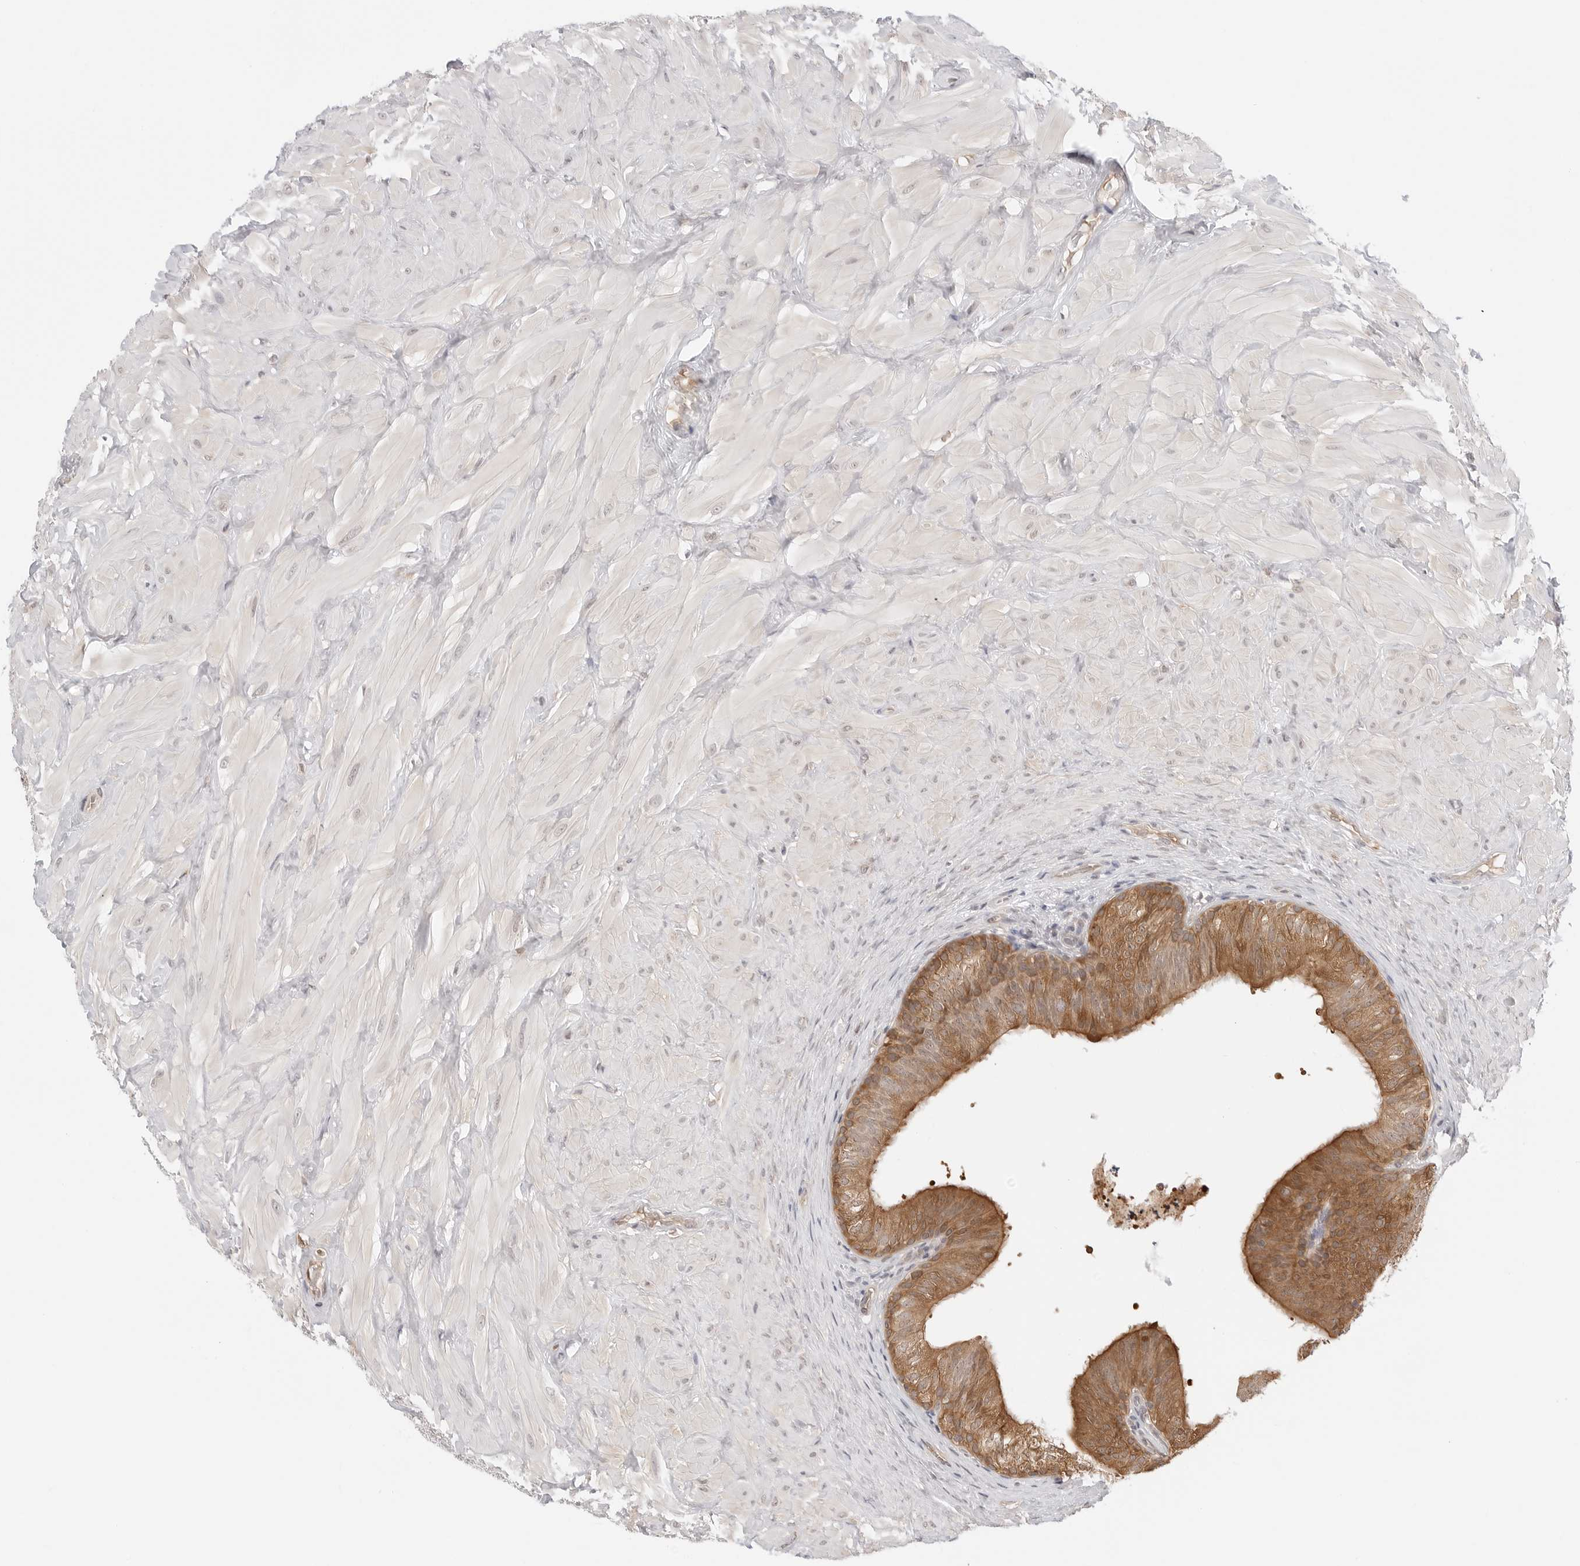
{"staining": {"intensity": "moderate", "quantity": ">75%", "location": "cytoplasmic/membranous,nuclear"}, "tissue": "epididymis", "cell_type": "Glandular cells", "image_type": "normal", "snomed": [{"axis": "morphology", "description": "Normal tissue, NOS"}, {"axis": "topography", "description": "Soft tissue"}, {"axis": "topography", "description": "Epididymis"}], "caption": "Immunohistochemistry (IHC) image of unremarkable human epididymis stained for a protein (brown), which reveals medium levels of moderate cytoplasmic/membranous,nuclear expression in about >75% of glandular cells.", "gene": "NUDC", "patient": {"sex": "male", "age": 26}}